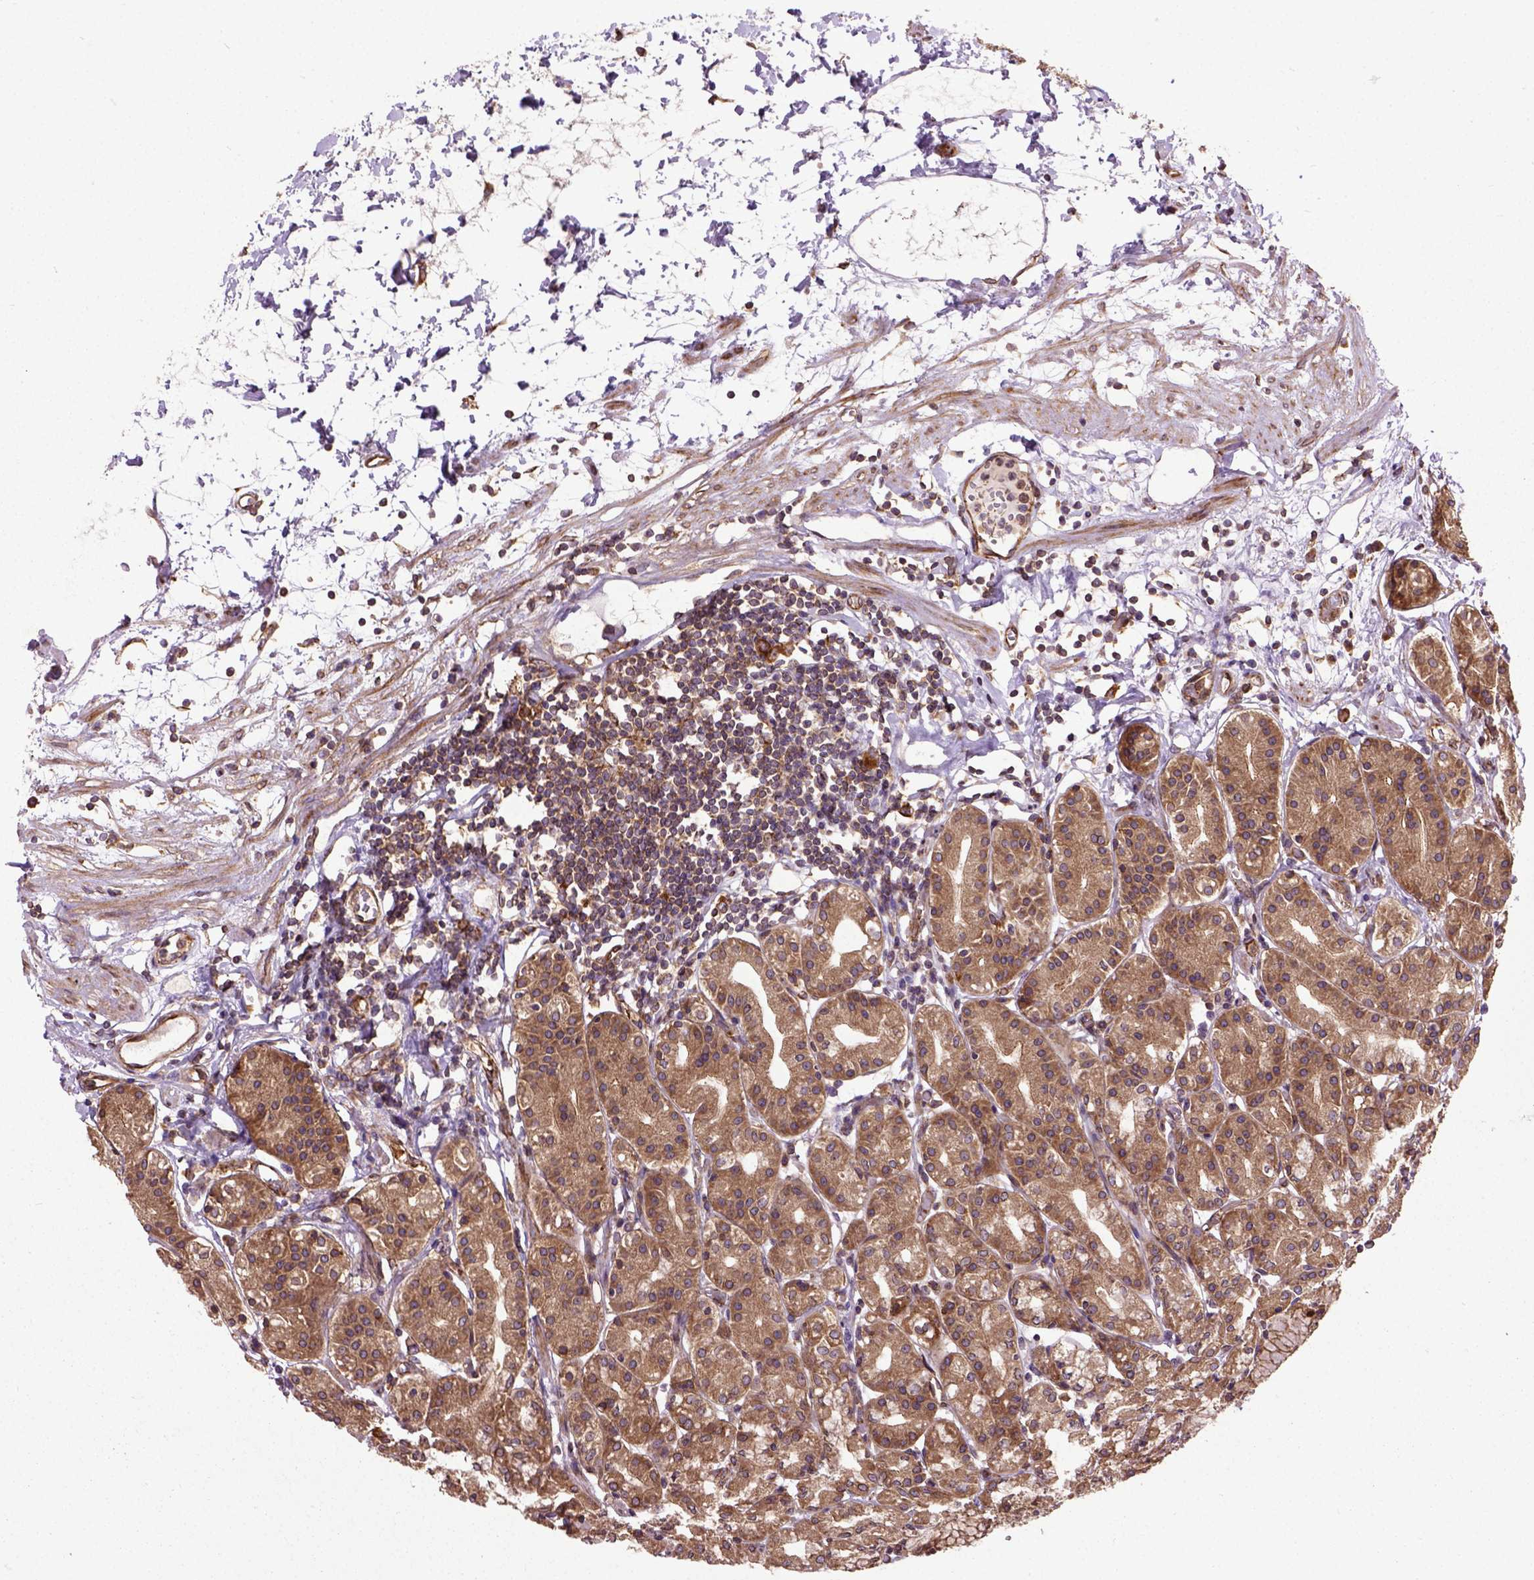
{"staining": {"intensity": "strong", "quantity": ">75%", "location": "cytoplasmic/membranous"}, "tissue": "stomach", "cell_type": "Glandular cells", "image_type": "normal", "snomed": [{"axis": "morphology", "description": "Normal tissue, NOS"}, {"axis": "topography", "description": "Skeletal muscle"}, {"axis": "topography", "description": "Stomach"}], "caption": "Immunohistochemical staining of unremarkable human stomach displays high levels of strong cytoplasmic/membranous staining in approximately >75% of glandular cells.", "gene": "CAPRIN1", "patient": {"sex": "female", "age": 57}}